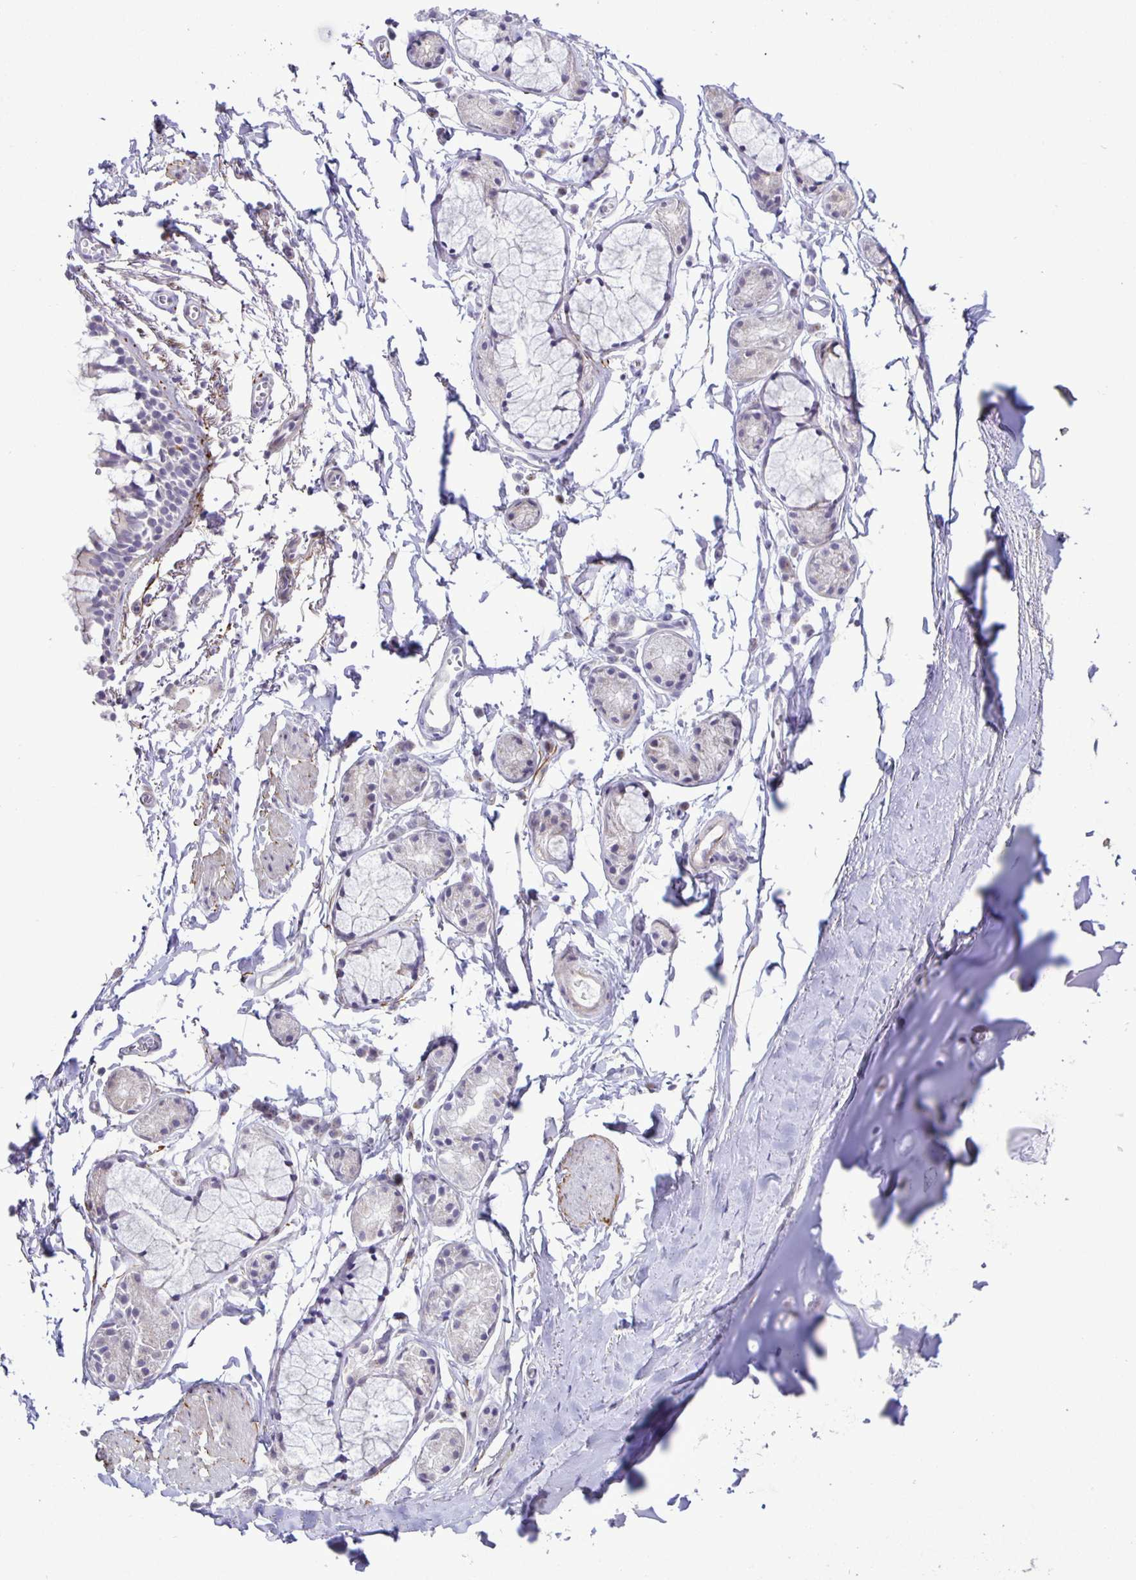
{"staining": {"intensity": "negative", "quantity": "none", "location": "none"}, "tissue": "adipose tissue", "cell_type": "Adipocytes", "image_type": "normal", "snomed": [{"axis": "morphology", "description": "Normal tissue, NOS"}, {"axis": "topography", "description": "Cartilage tissue"}, {"axis": "topography", "description": "Bronchus"}, {"axis": "topography", "description": "Peripheral nerve tissue"}], "caption": "IHC photomicrograph of normal adipose tissue: adipose tissue stained with DAB (3,3'-diaminobenzidine) reveals no significant protein positivity in adipocytes.", "gene": "ADCK1", "patient": {"sex": "female", "age": 59}}